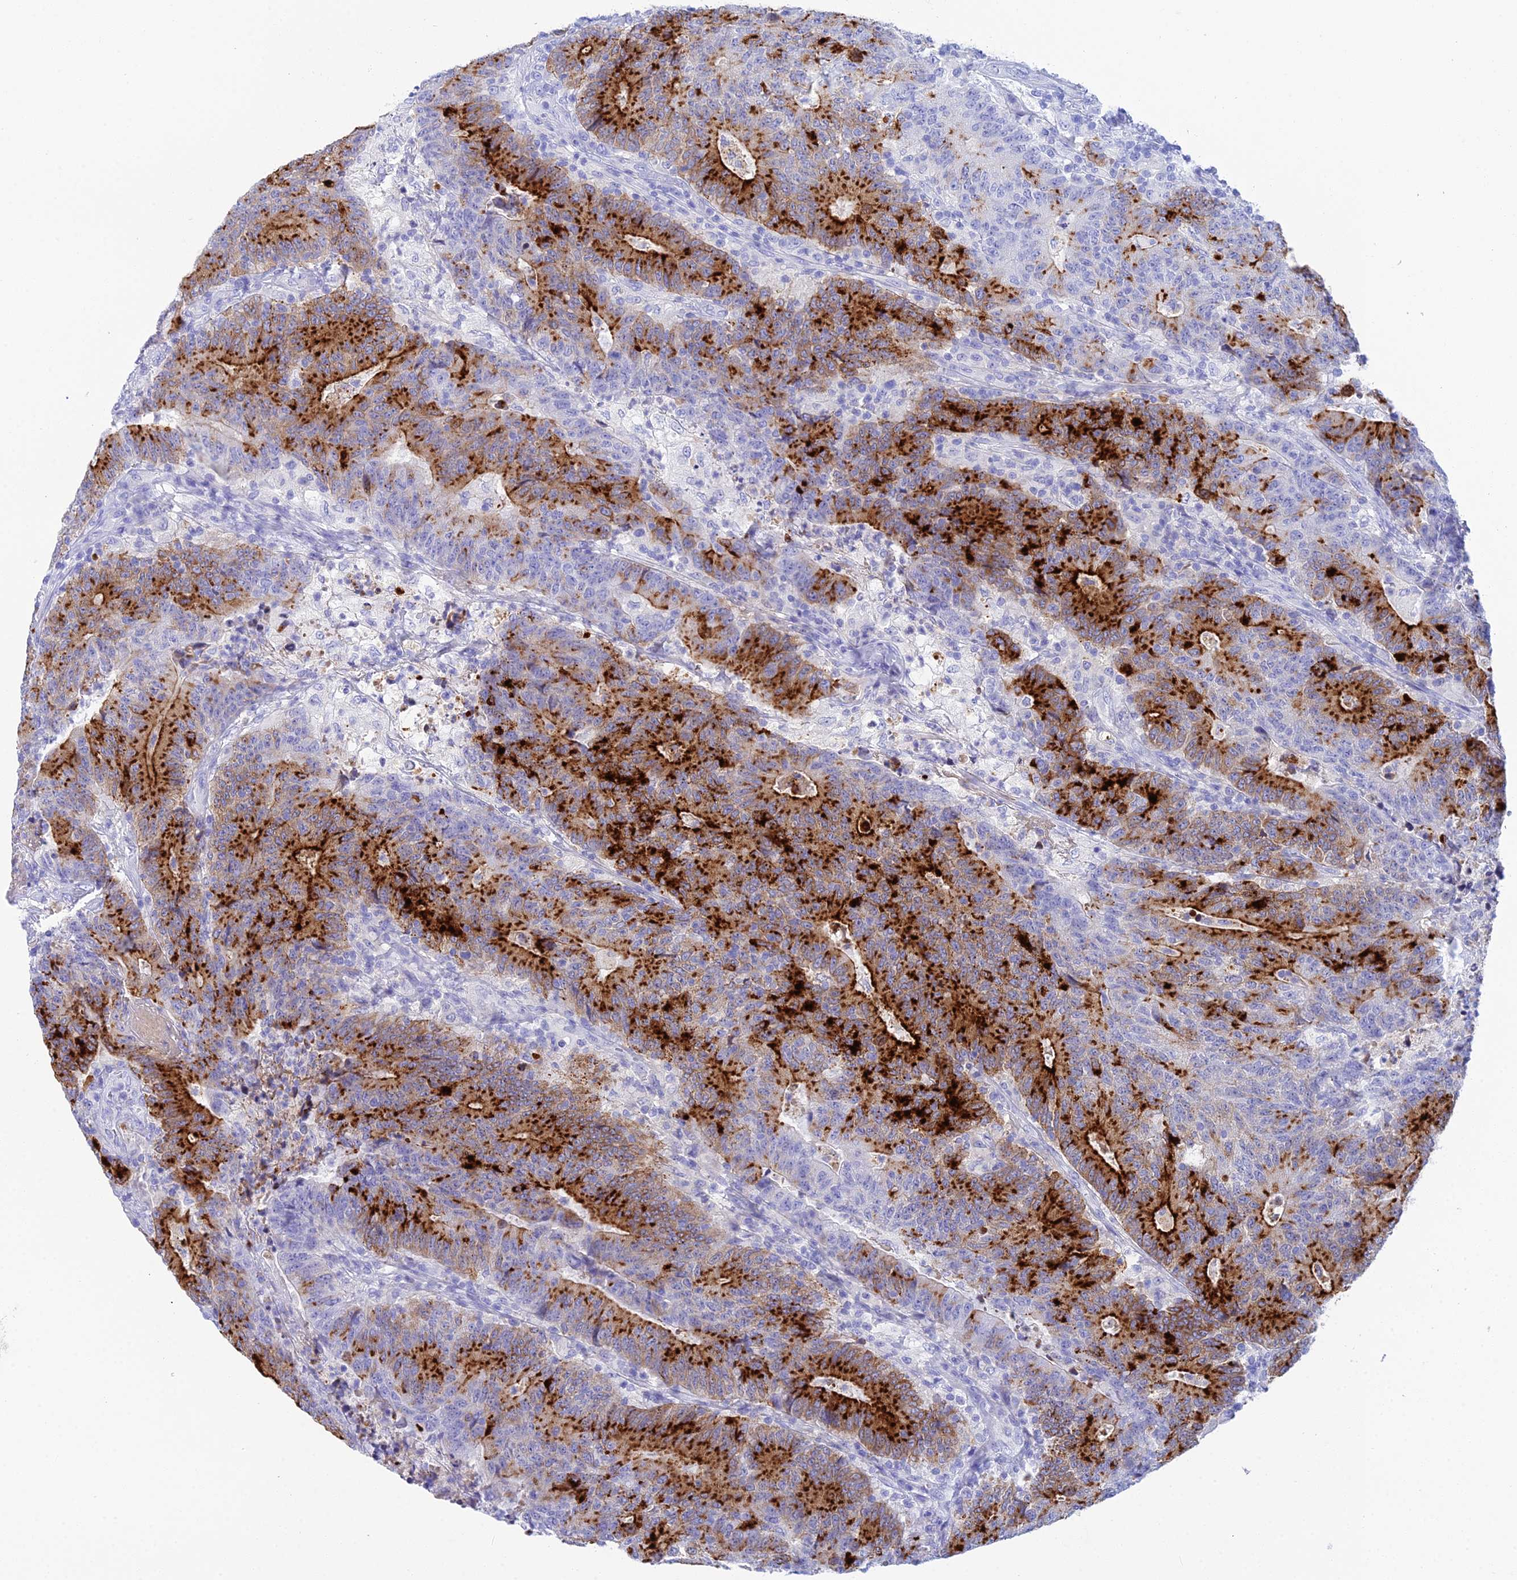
{"staining": {"intensity": "strong", "quantity": "25%-75%", "location": "cytoplasmic/membranous"}, "tissue": "colorectal cancer", "cell_type": "Tumor cells", "image_type": "cancer", "snomed": [{"axis": "morphology", "description": "Adenocarcinoma, NOS"}, {"axis": "topography", "description": "Colon"}], "caption": "A high amount of strong cytoplasmic/membranous staining is present in about 25%-75% of tumor cells in colorectal cancer tissue.", "gene": "REG1A", "patient": {"sex": "female", "age": 75}}